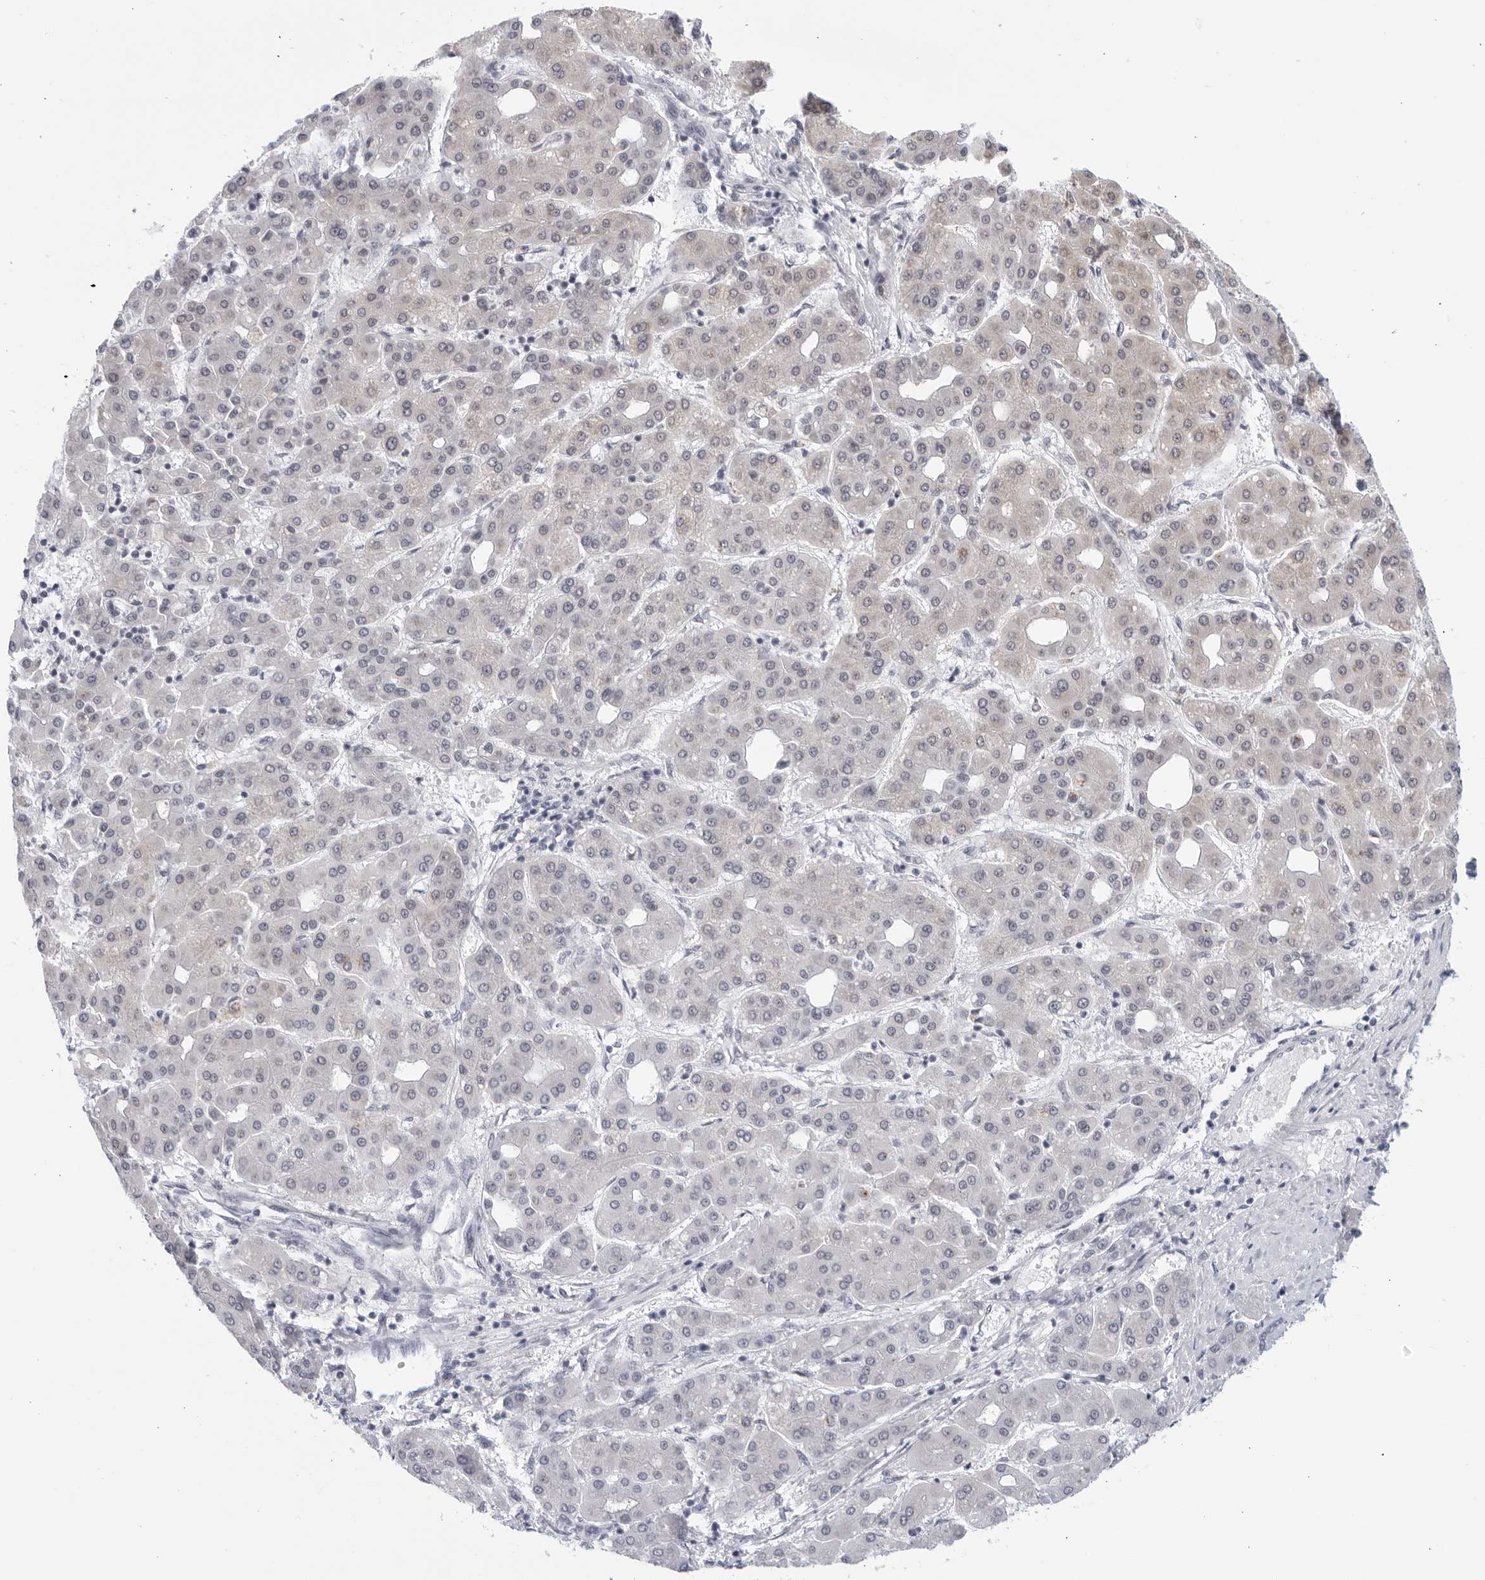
{"staining": {"intensity": "negative", "quantity": "none", "location": "none"}, "tissue": "liver cancer", "cell_type": "Tumor cells", "image_type": "cancer", "snomed": [{"axis": "morphology", "description": "Carcinoma, Hepatocellular, NOS"}, {"axis": "topography", "description": "Liver"}], "caption": "DAB immunohistochemical staining of human liver cancer (hepatocellular carcinoma) reveals no significant staining in tumor cells.", "gene": "WDTC1", "patient": {"sex": "male", "age": 65}}